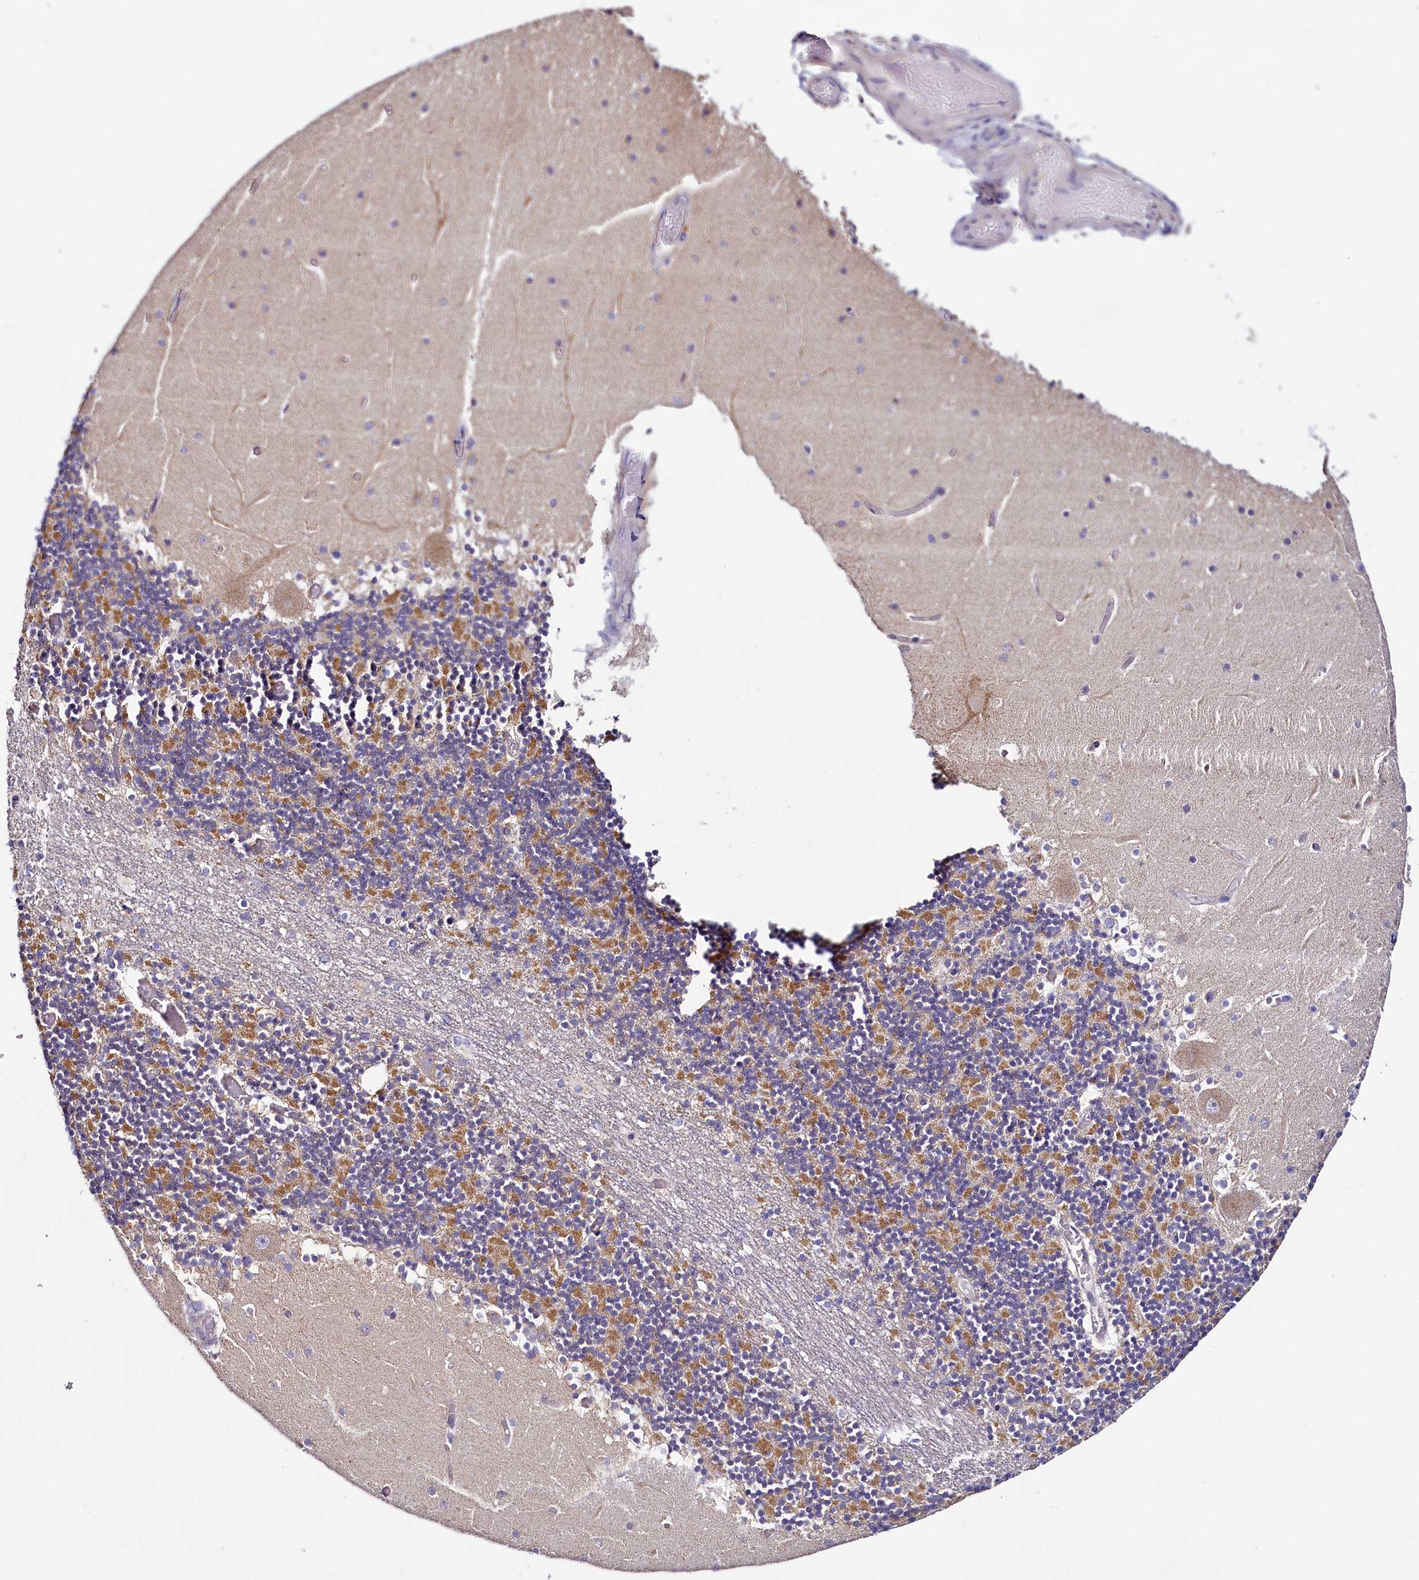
{"staining": {"intensity": "strong", "quantity": "25%-75%", "location": "cytoplasmic/membranous"}, "tissue": "cerebellum", "cell_type": "Cells in granular layer", "image_type": "normal", "snomed": [{"axis": "morphology", "description": "Normal tissue, NOS"}, {"axis": "topography", "description": "Cerebellum"}], "caption": "Immunohistochemical staining of benign cerebellum shows high levels of strong cytoplasmic/membranous positivity in approximately 25%-75% of cells in granular layer.", "gene": "CEP295", "patient": {"sex": "female", "age": 28}}